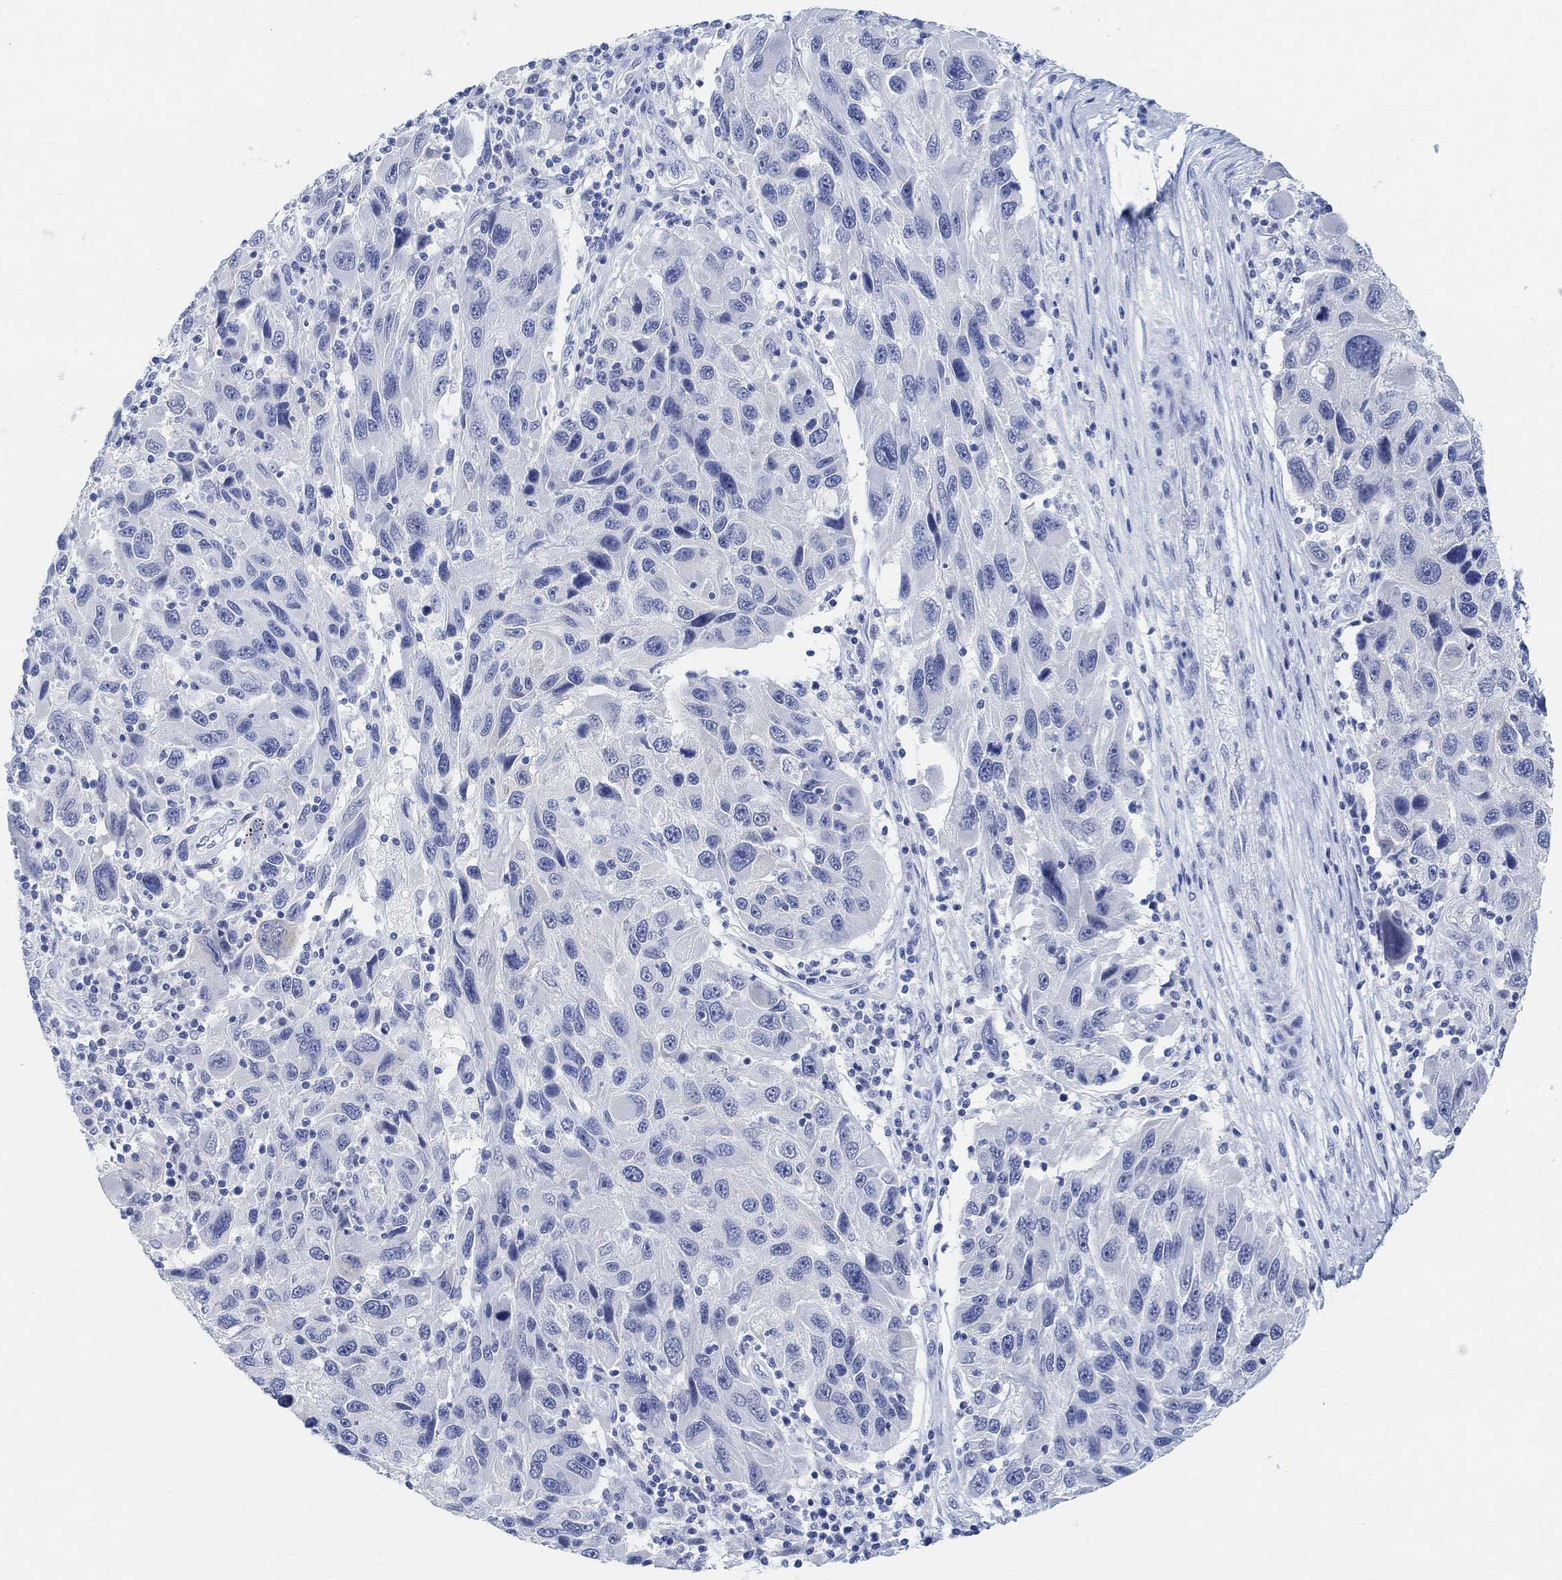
{"staining": {"intensity": "negative", "quantity": "none", "location": "none"}, "tissue": "melanoma", "cell_type": "Tumor cells", "image_type": "cancer", "snomed": [{"axis": "morphology", "description": "Malignant melanoma, NOS"}, {"axis": "topography", "description": "Skin"}], "caption": "High power microscopy photomicrograph of an IHC micrograph of malignant melanoma, revealing no significant staining in tumor cells.", "gene": "ENO4", "patient": {"sex": "male", "age": 53}}